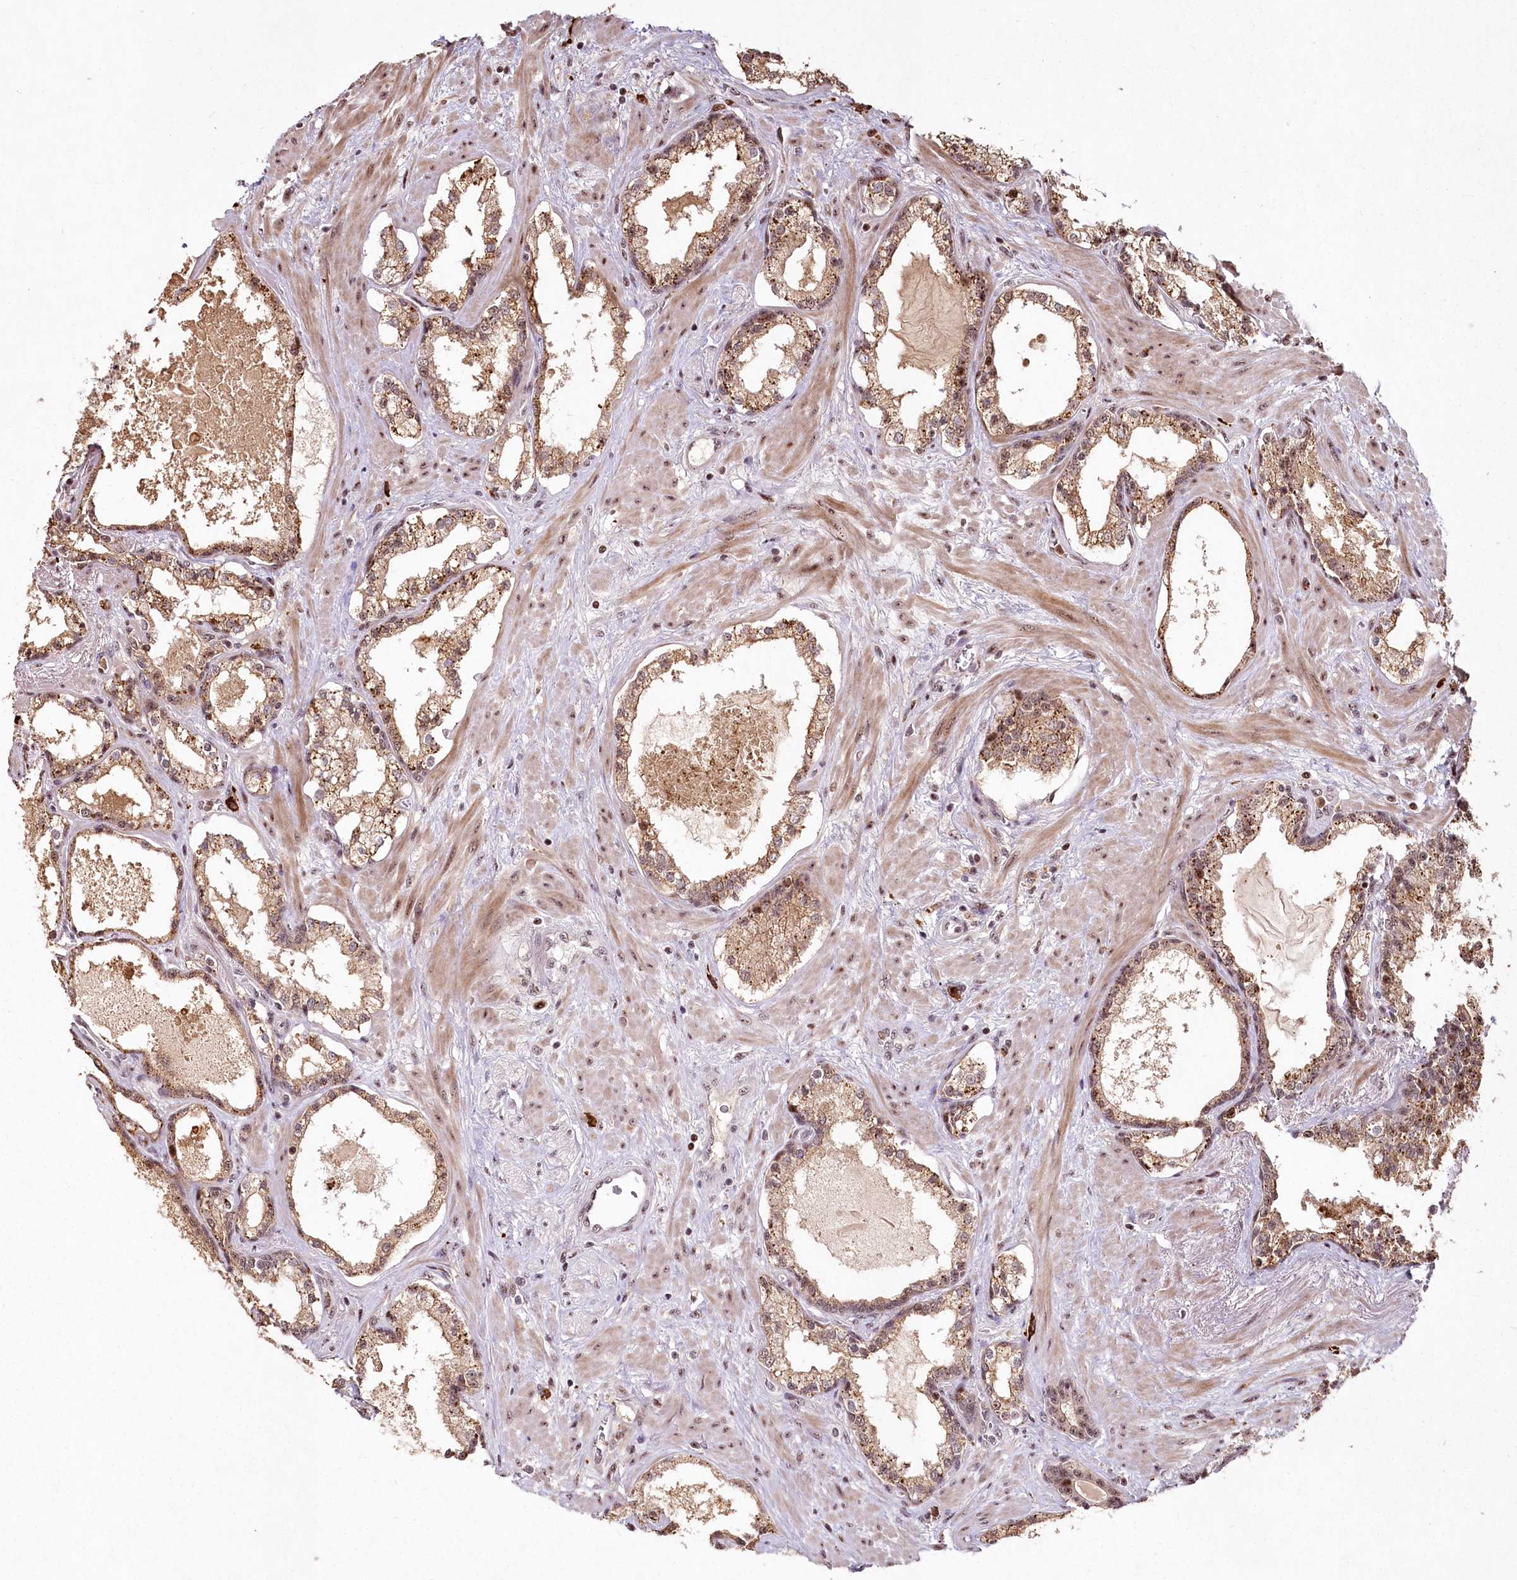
{"staining": {"intensity": "weak", "quantity": "25%-75%", "location": "cytoplasmic/membranous,nuclear"}, "tissue": "prostate cancer", "cell_type": "Tumor cells", "image_type": "cancer", "snomed": [{"axis": "morphology", "description": "Adenocarcinoma, High grade"}, {"axis": "topography", "description": "Prostate"}], "caption": "An immunohistochemistry (IHC) histopathology image of neoplastic tissue is shown. Protein staining in brown shows weak cytoplasmic/membranous and nuclear positivity in prostate cancer within tumor cells.", "gene": "PYROXD1", "patient": {"sex": "male", "age": 58}}